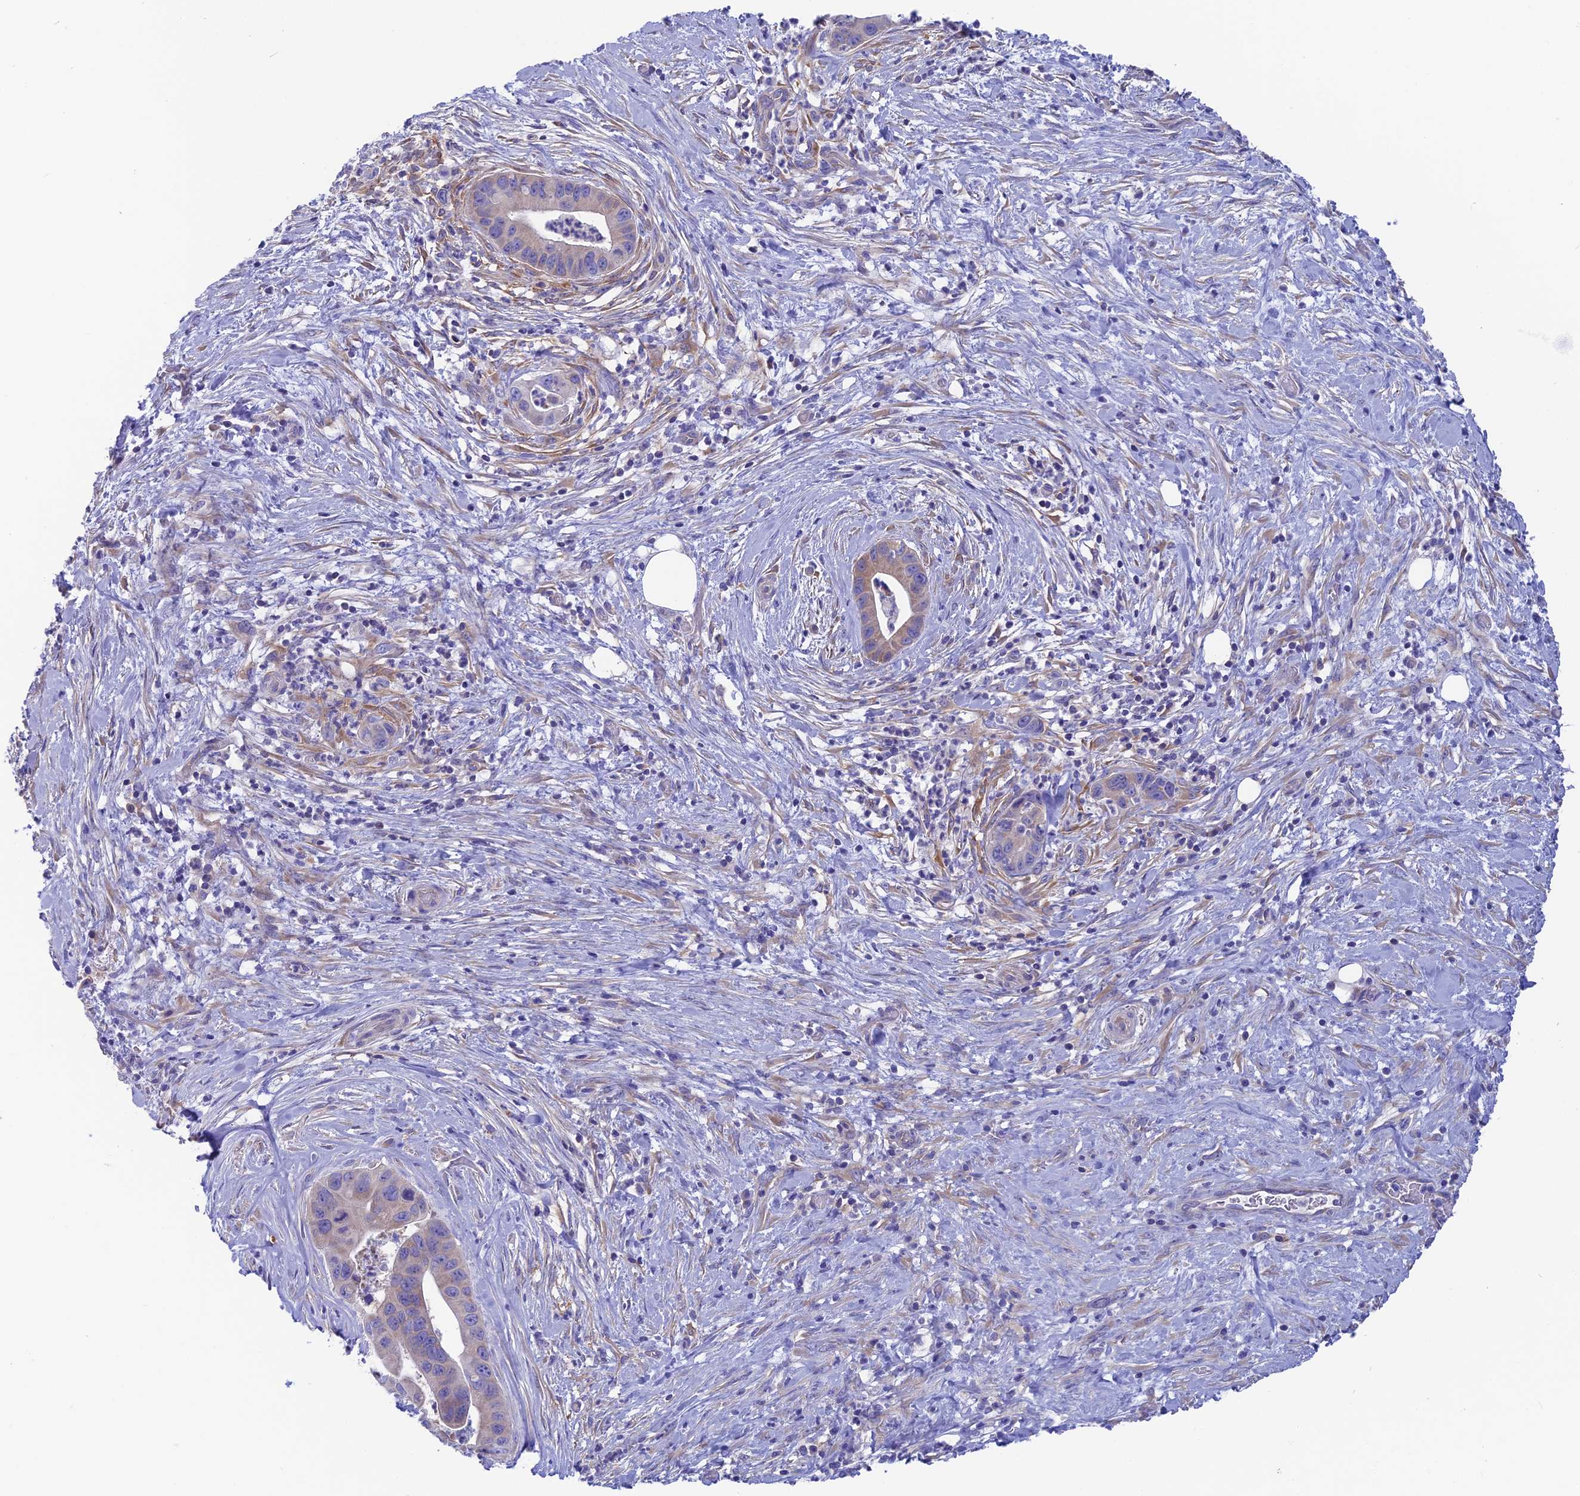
{"staining": {"intensity": "weak", "quantity": "<25%", "location": "cytoplasmic/membranous"}, "tissue": "pancreatic cancer", "cell_type": "Tumor cells", "image_type": "cancer", "snomed": [{"axis": "morphology", "description": "Adenocarcinoma, NOS"}, {"axis": "topography", "description": "Pancreas"}], "caption": "High magnification brightfield microscopy of pancreatic adenocarcinoma stained with DAB (brown) and counterstained with hematoxylin (blue): tumor cells show no significant expression. The staining was performed using DAB (3,3'-diaminobenzidine) to visualize the protein expression in brown, while the nuclei were stained in blue with hematoxylin (Magnification: 20x).", "gene": "LZTFL1", "patient": {"sex": "male", "age": 73}}